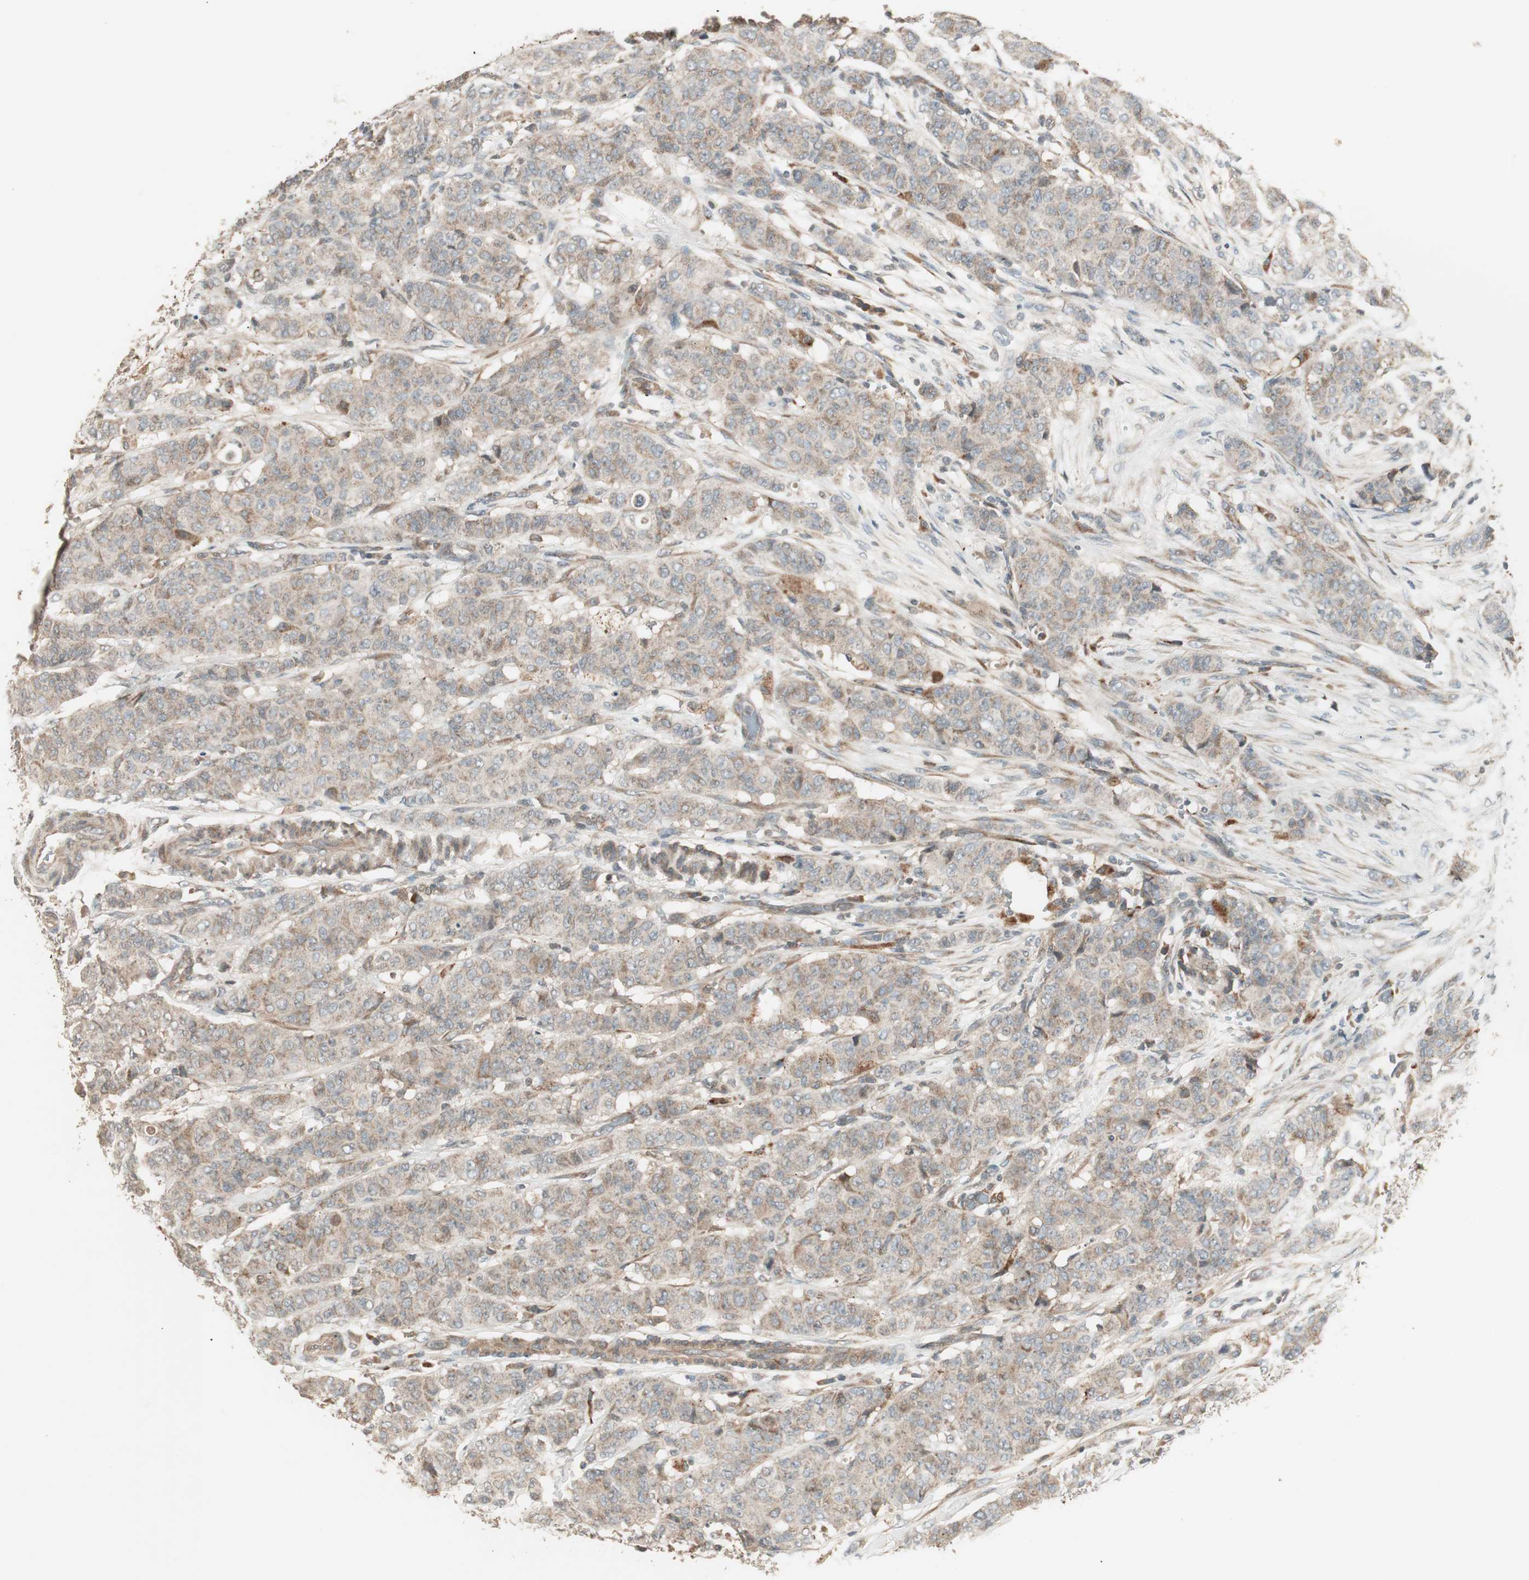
{"staining": {"intensity": "negative", "quantity": "none", "location": "none"}, "tissue": "breast cancer", "cell_type": "Tumor cells", "image_type": "cancer", "snomed": [{"axis": "morphology", "description": "Duct carcinoma"}, {"axis": "topography", "description": "Breast"}], "caption": "High power microscopy image of an immunohistochemistry photomicrograph of intraductal carcinoma (breast), revealing no significant positivity in tumor cells. The staining is performed using DAB (3,3'-diaminobenzidine) brown chromogen with nuclei counter-stained in using hematoxylin.", "gene": "SFRP1", "patient": {"sex": "female", "age": 40}}